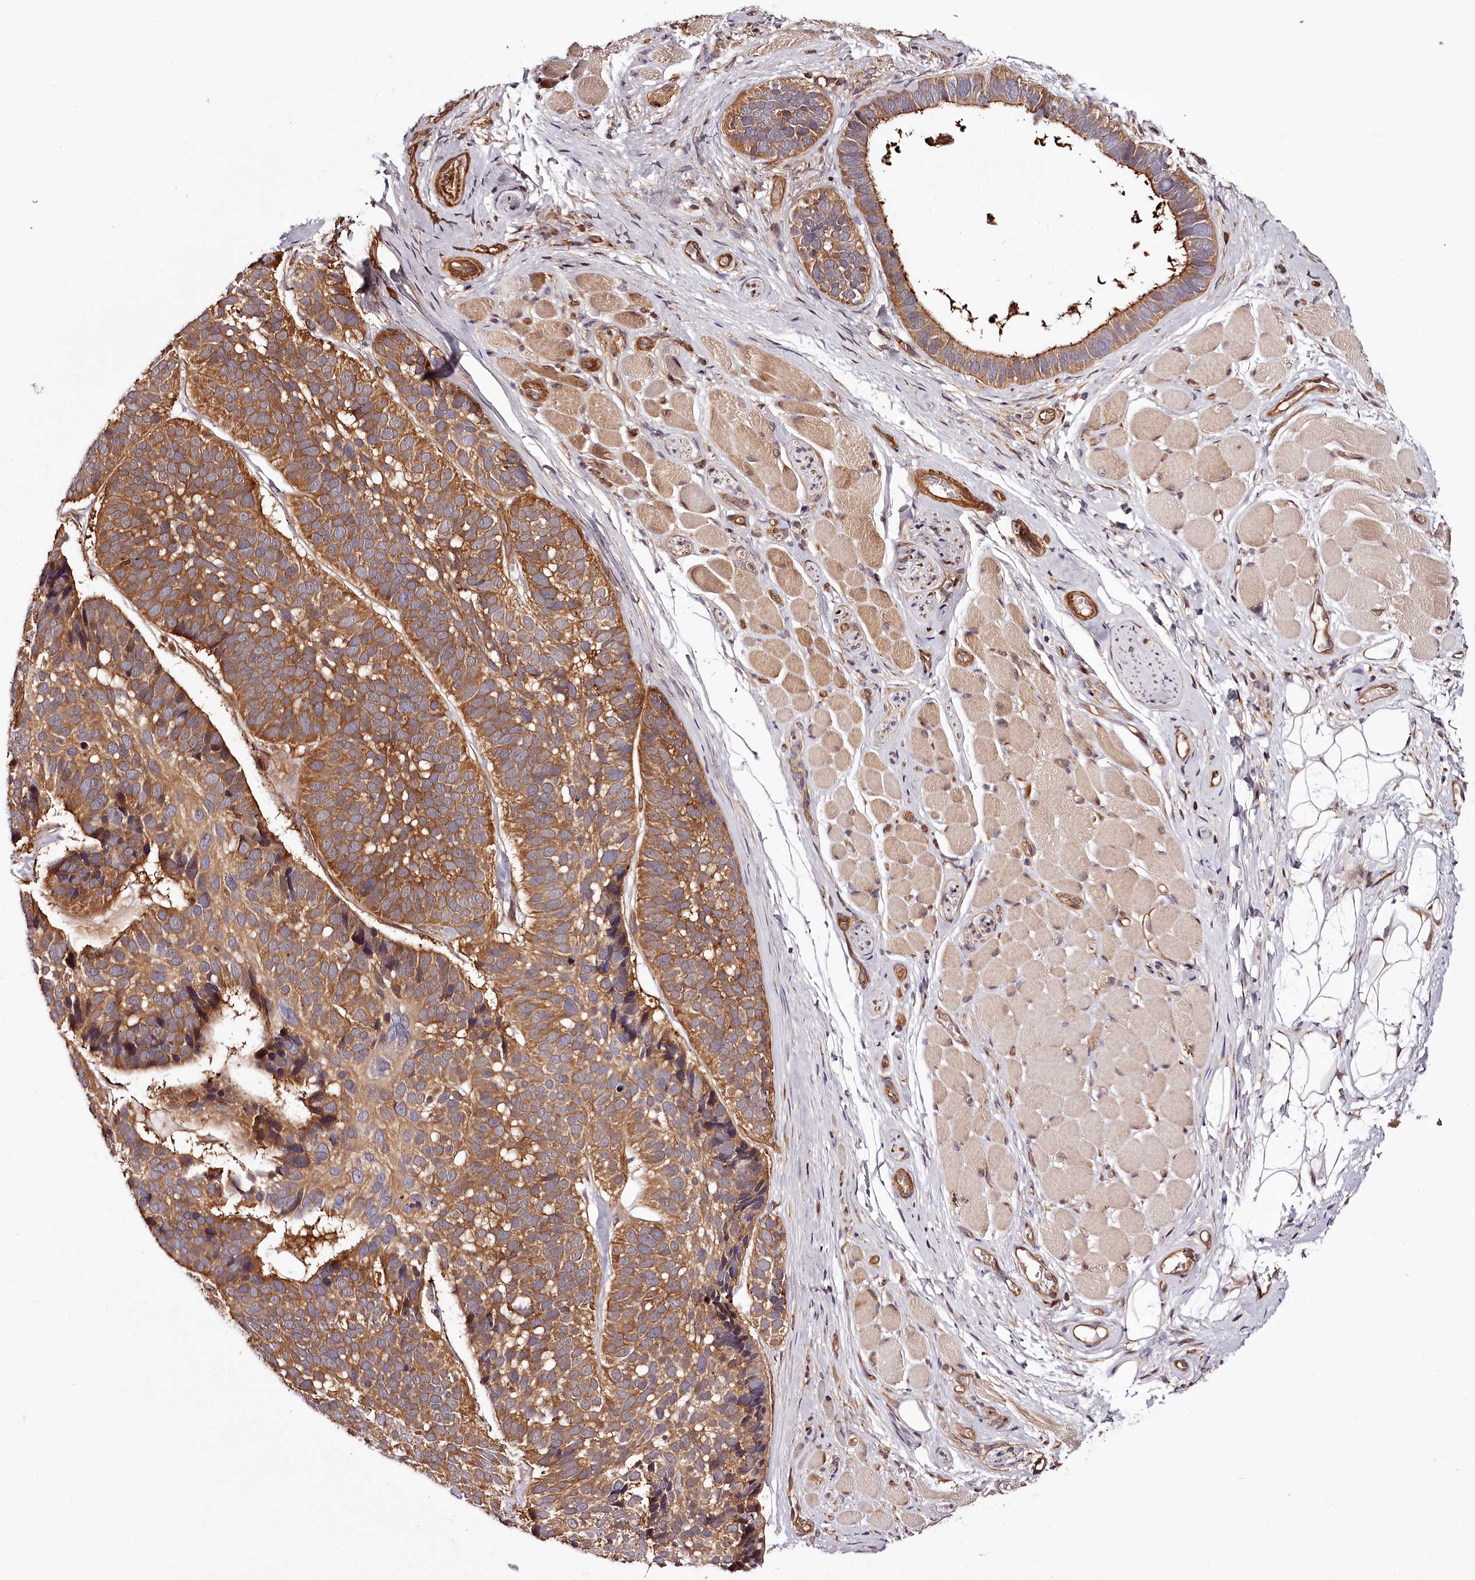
{"staining": {"intensity": "moderate", "quantity": ">75%", "location": "cytoplasmic/membranous"}, "tissue": "skin cancer", "cell_type": "Tumor cells", "image_type": "cancer", "snomed": [{"axis": "morphology", "description": "Basal cell carcinoma"}, {"axis": "topography", "description": "Skin"}], "caption": "Human skin cancer (basal cell carcinoma) stained with a protein marker displays moderate staining in tumor cells.", "gene": "TARS1", "patient": {"sex": "male", "age": 62}}